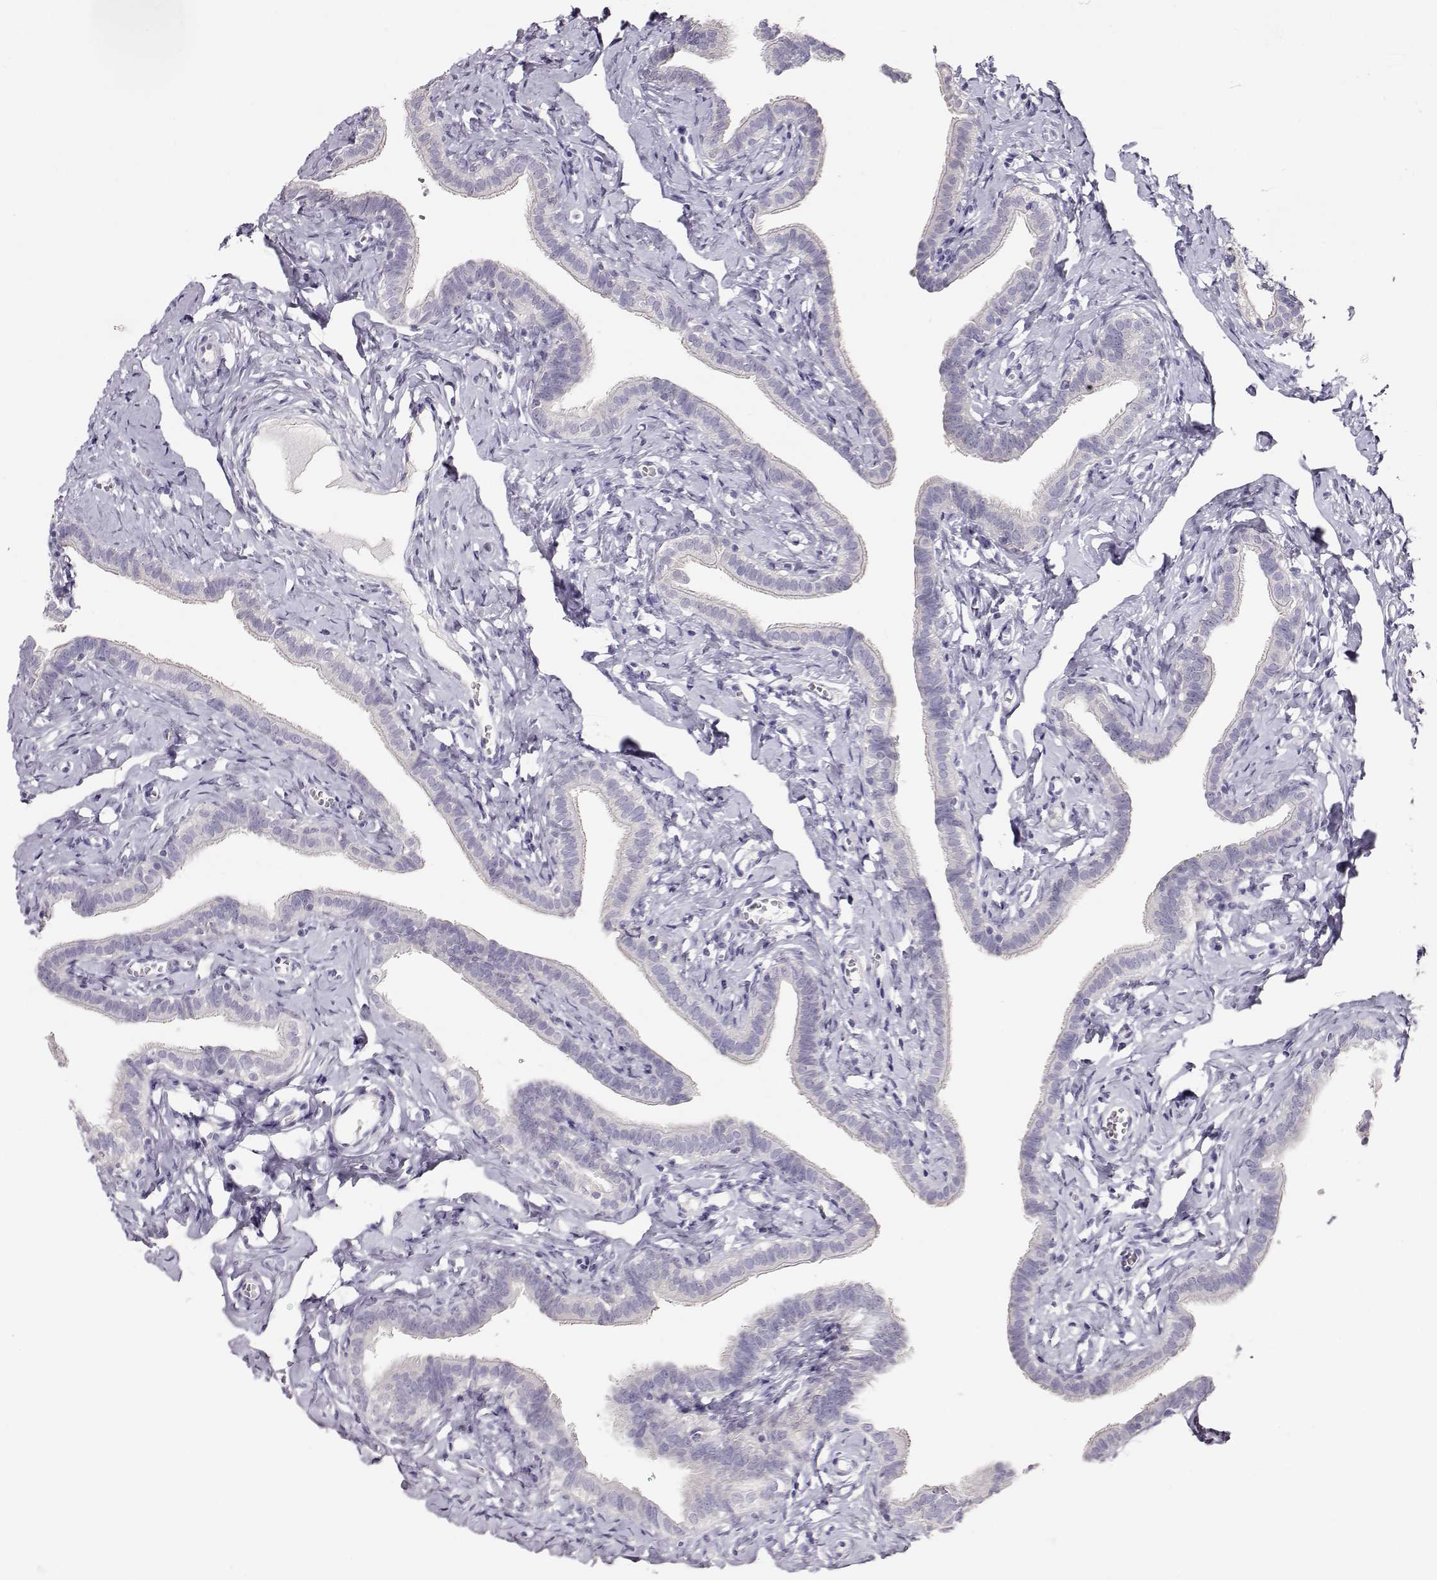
{"staining": {"intensity": "negative", "quantity": "none", "location": "none"}, "tissue": "fallopian tube", "cell_type": "Glandular cells", "image_type": "normal", "snomed": [{"axis": "morphology", "description": "Normal tissue, NOS"}, {"axis": "topography", "description": "Fallopian tube"}], "caption": "Unremarkable fallopian tube was stained to show a protein in brown. There is no significant expression in glandular cells.", "gene": "NDRG4", "patient": {"sex": "female", "age": 41}}